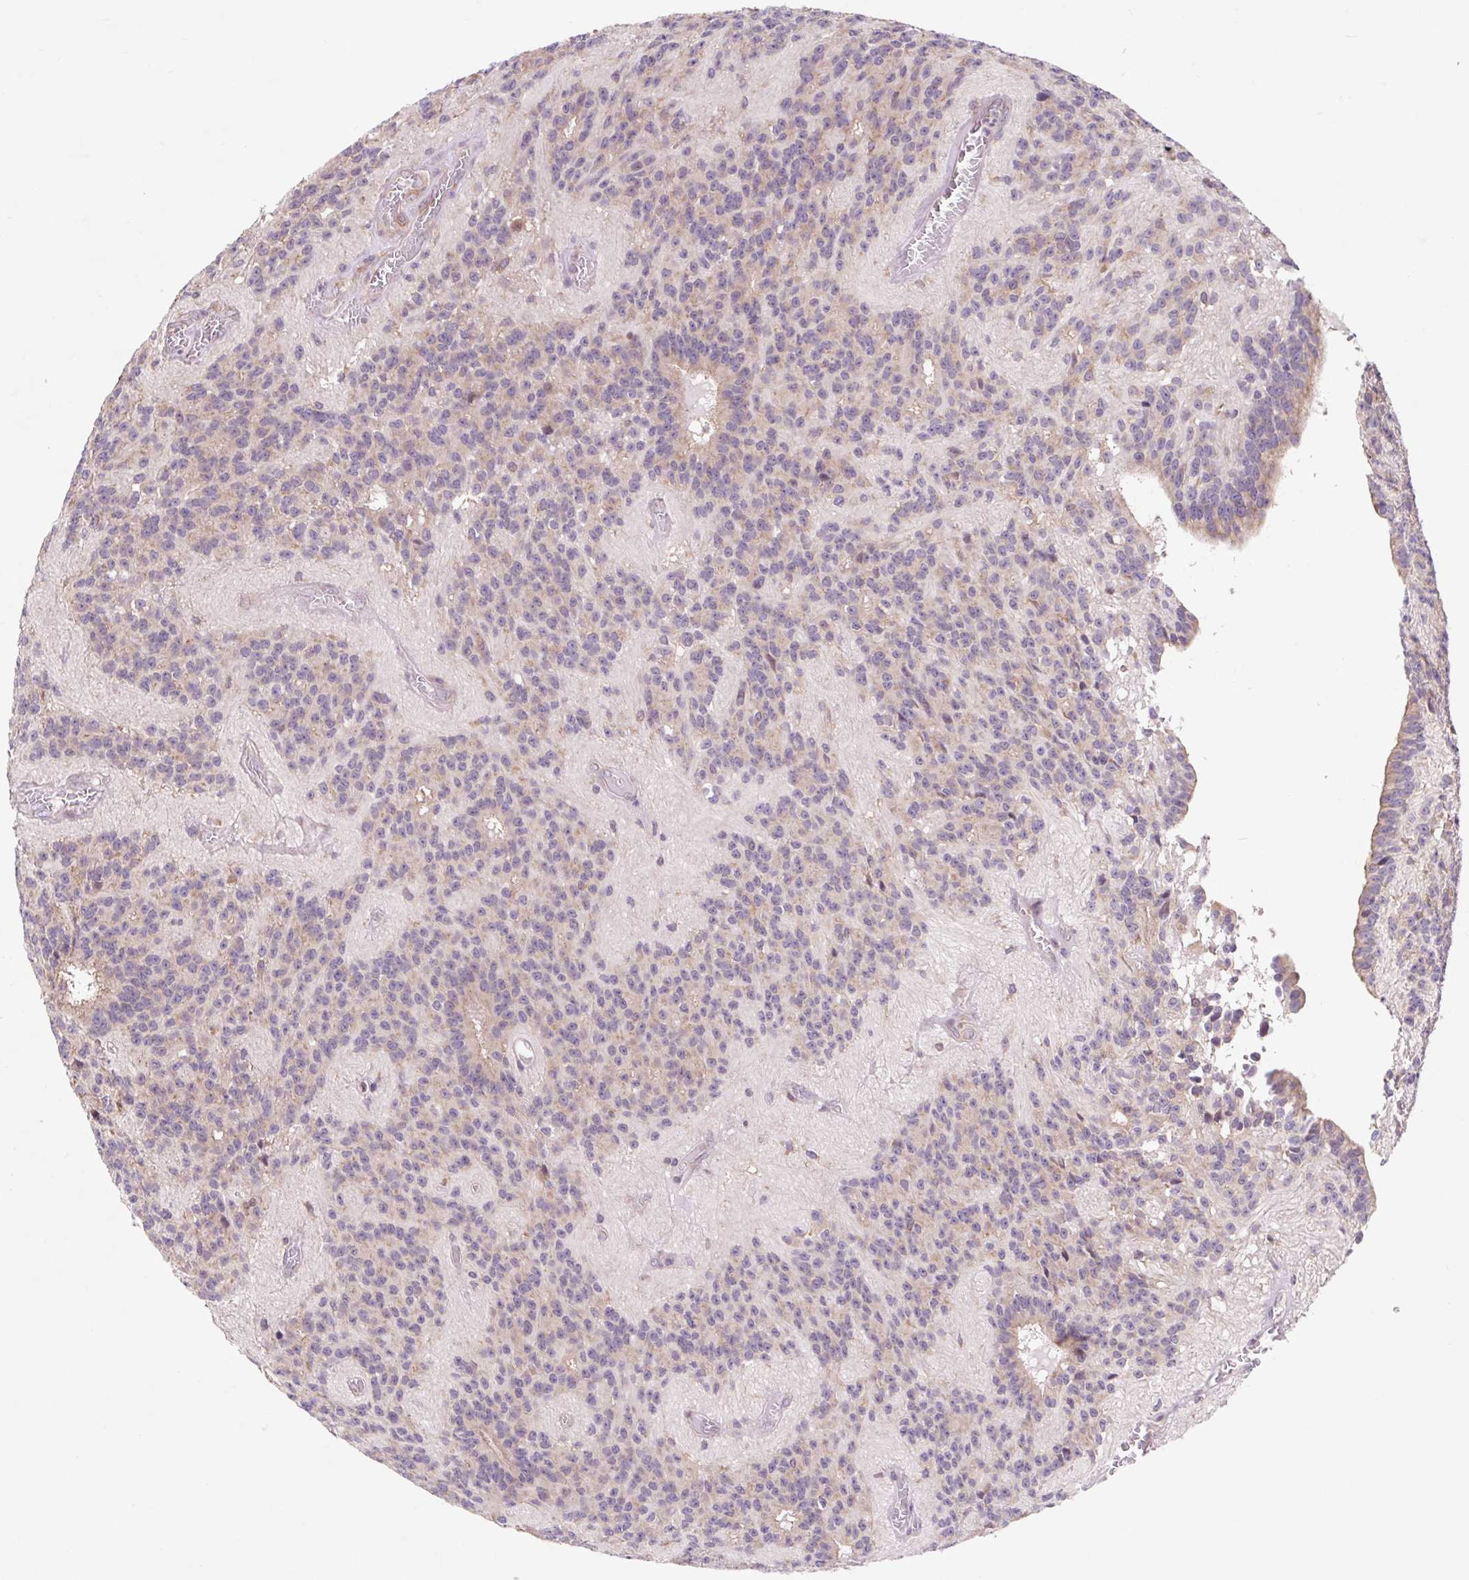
{"staining": {"intensity": "weak", "quantity": "25%-75%", "location": "cytoplasmic/membranous"}, "tissue": "glioma", "cell_type": "Tumor cells", "image_type": "cancer", "snomed": [{"axis": "morphology", "description": "Glioma, malignant, Low grade"}, {"axis": "topography", "description": "Brain"}], "caption": "Immunohistochemistry (DAB (3,3'-diaminobenzidine)) staining of low-grade glioma (malignant) reveals weak cytoplasmic/membranous protein expression in approximately 25%-75% of tumor cells.", "gene": "HFE", "patient": {"sex": "male", "age": 31}}